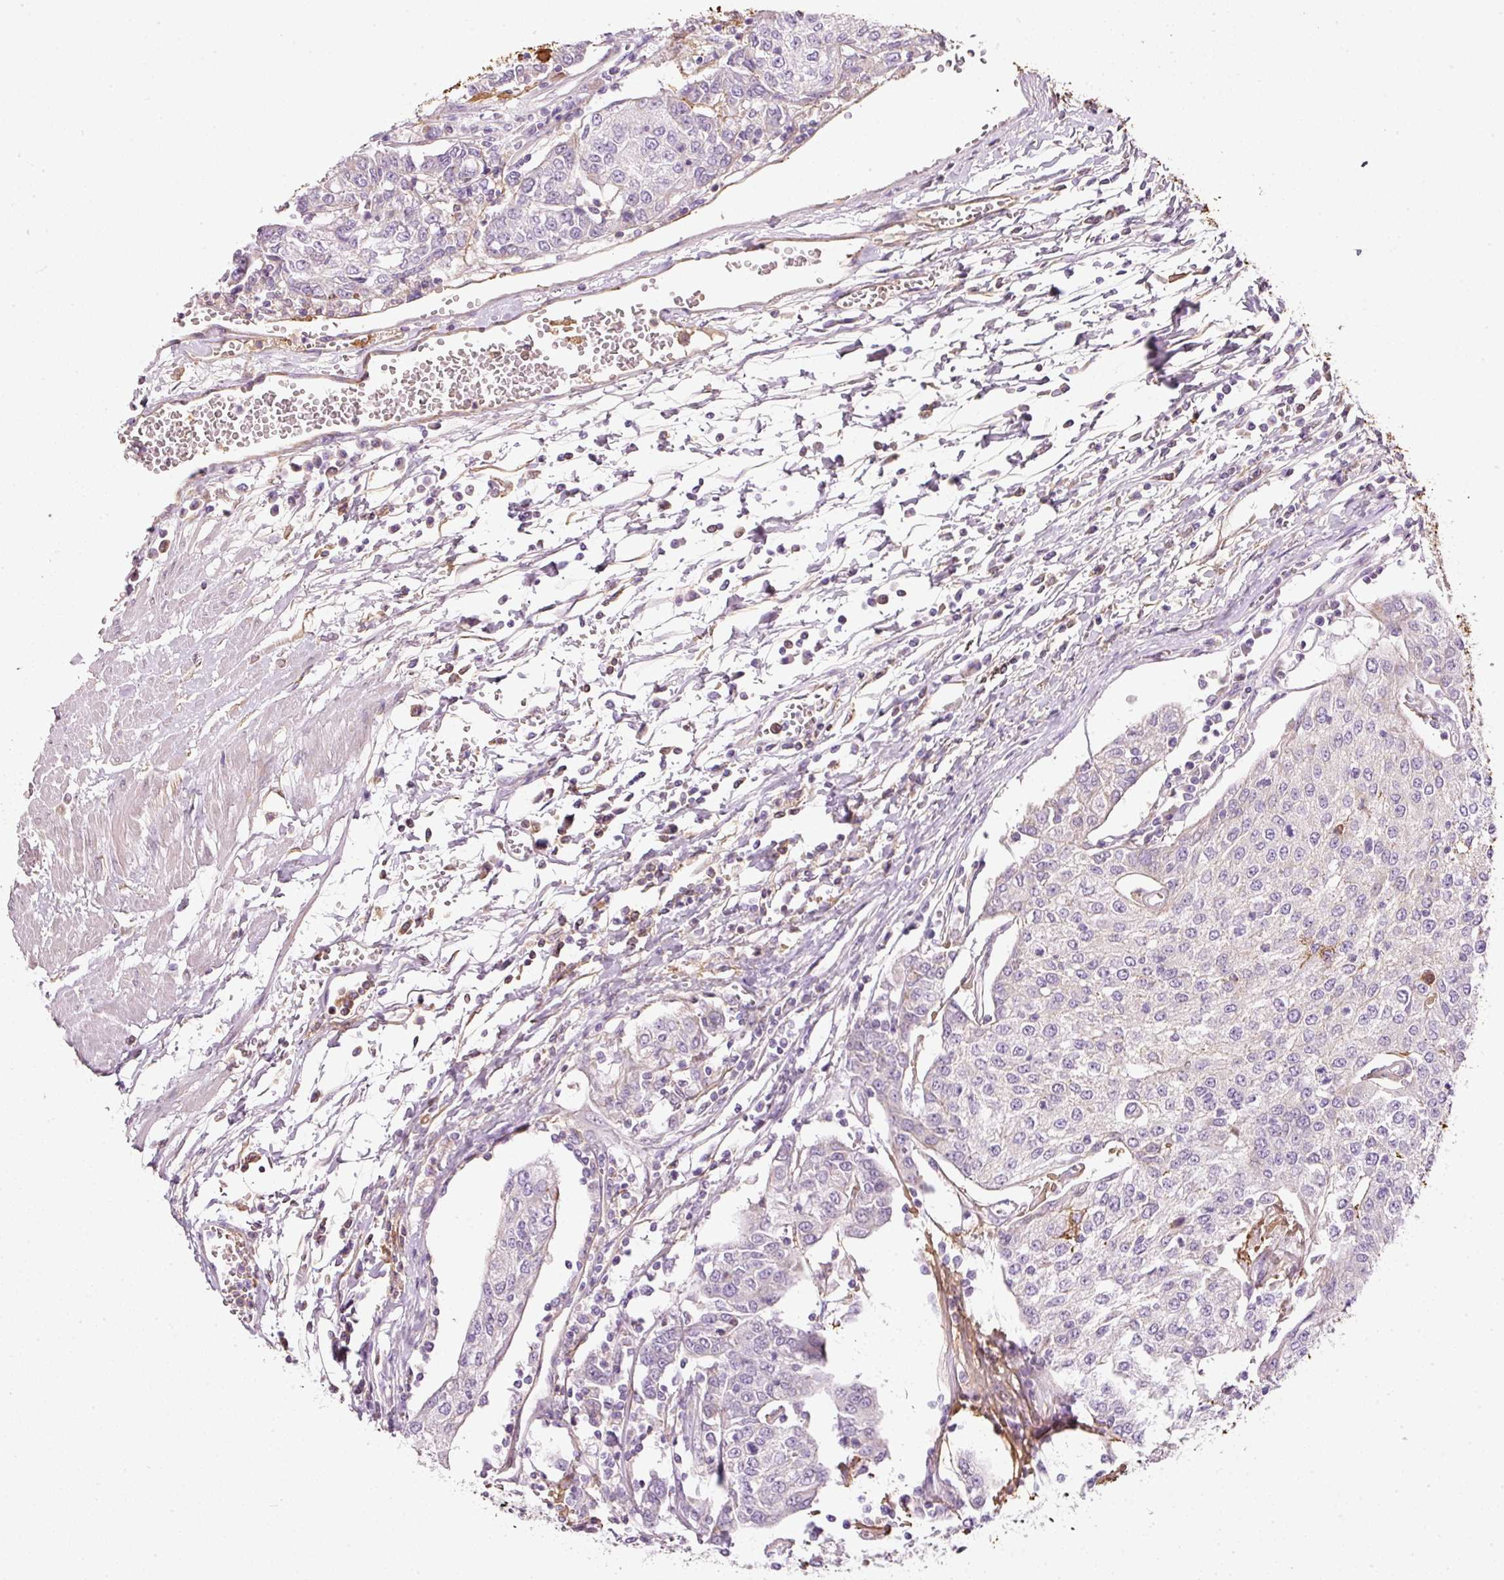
{"staining": {"intensity": "negative", "quantity": "none", "location": "none"}, "tissue": "urothelial cancer", "cell_type": "Tumor cells", "image_type": "cancer", "snomed": [{"axis": "morphology", "description": "Urothelial carcinoma, High grade"}, {"axis": "topography", "description": "Urinary bladder"}], "caption": "DAB immunohistochemical staining of high-grade urothelial carcinoma demonstrates no significant staining in tumor cells.", "gene": "KPNA5", "patient": {"sex": "female", "age": 85}}